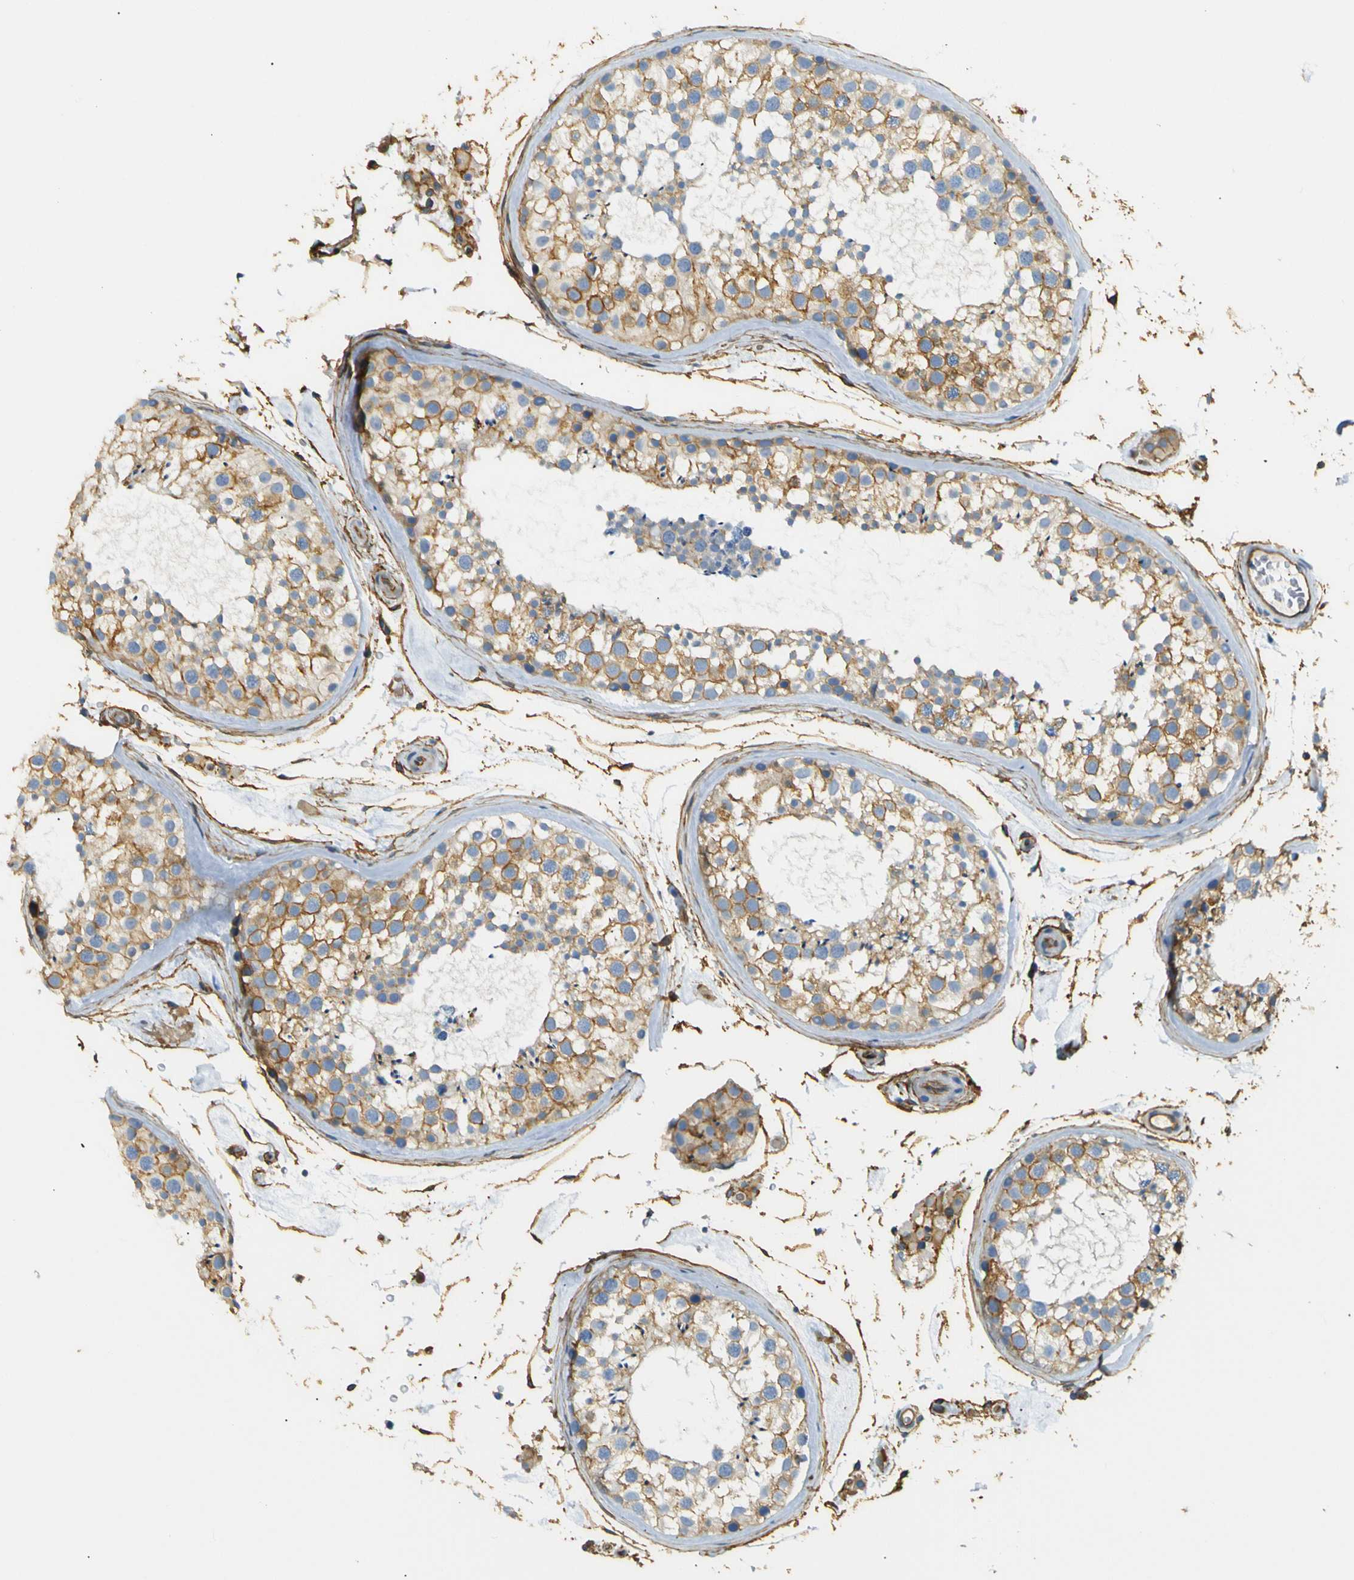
{"staining": {"intensity": "moderate", "quantity": ">75%", "location": "cytoplasmic/membranous"}, "tissue": "testis", "cell_type": "Cells in seminiferous ducts", "image_type": "normal", "snomed": [{"axis": "morphology", "description": "Normal tissue, NOS"}, {"axis": "topography", "description": "Testis"}], "caption": "Protein staining of unremarkable testis displays moderate cytoplasmic/membranous positivity in approximately >75% of cells in seminiferous ducts.", "gene": "SPTBN1", "patient": {"sex": "male", "age": 46}}